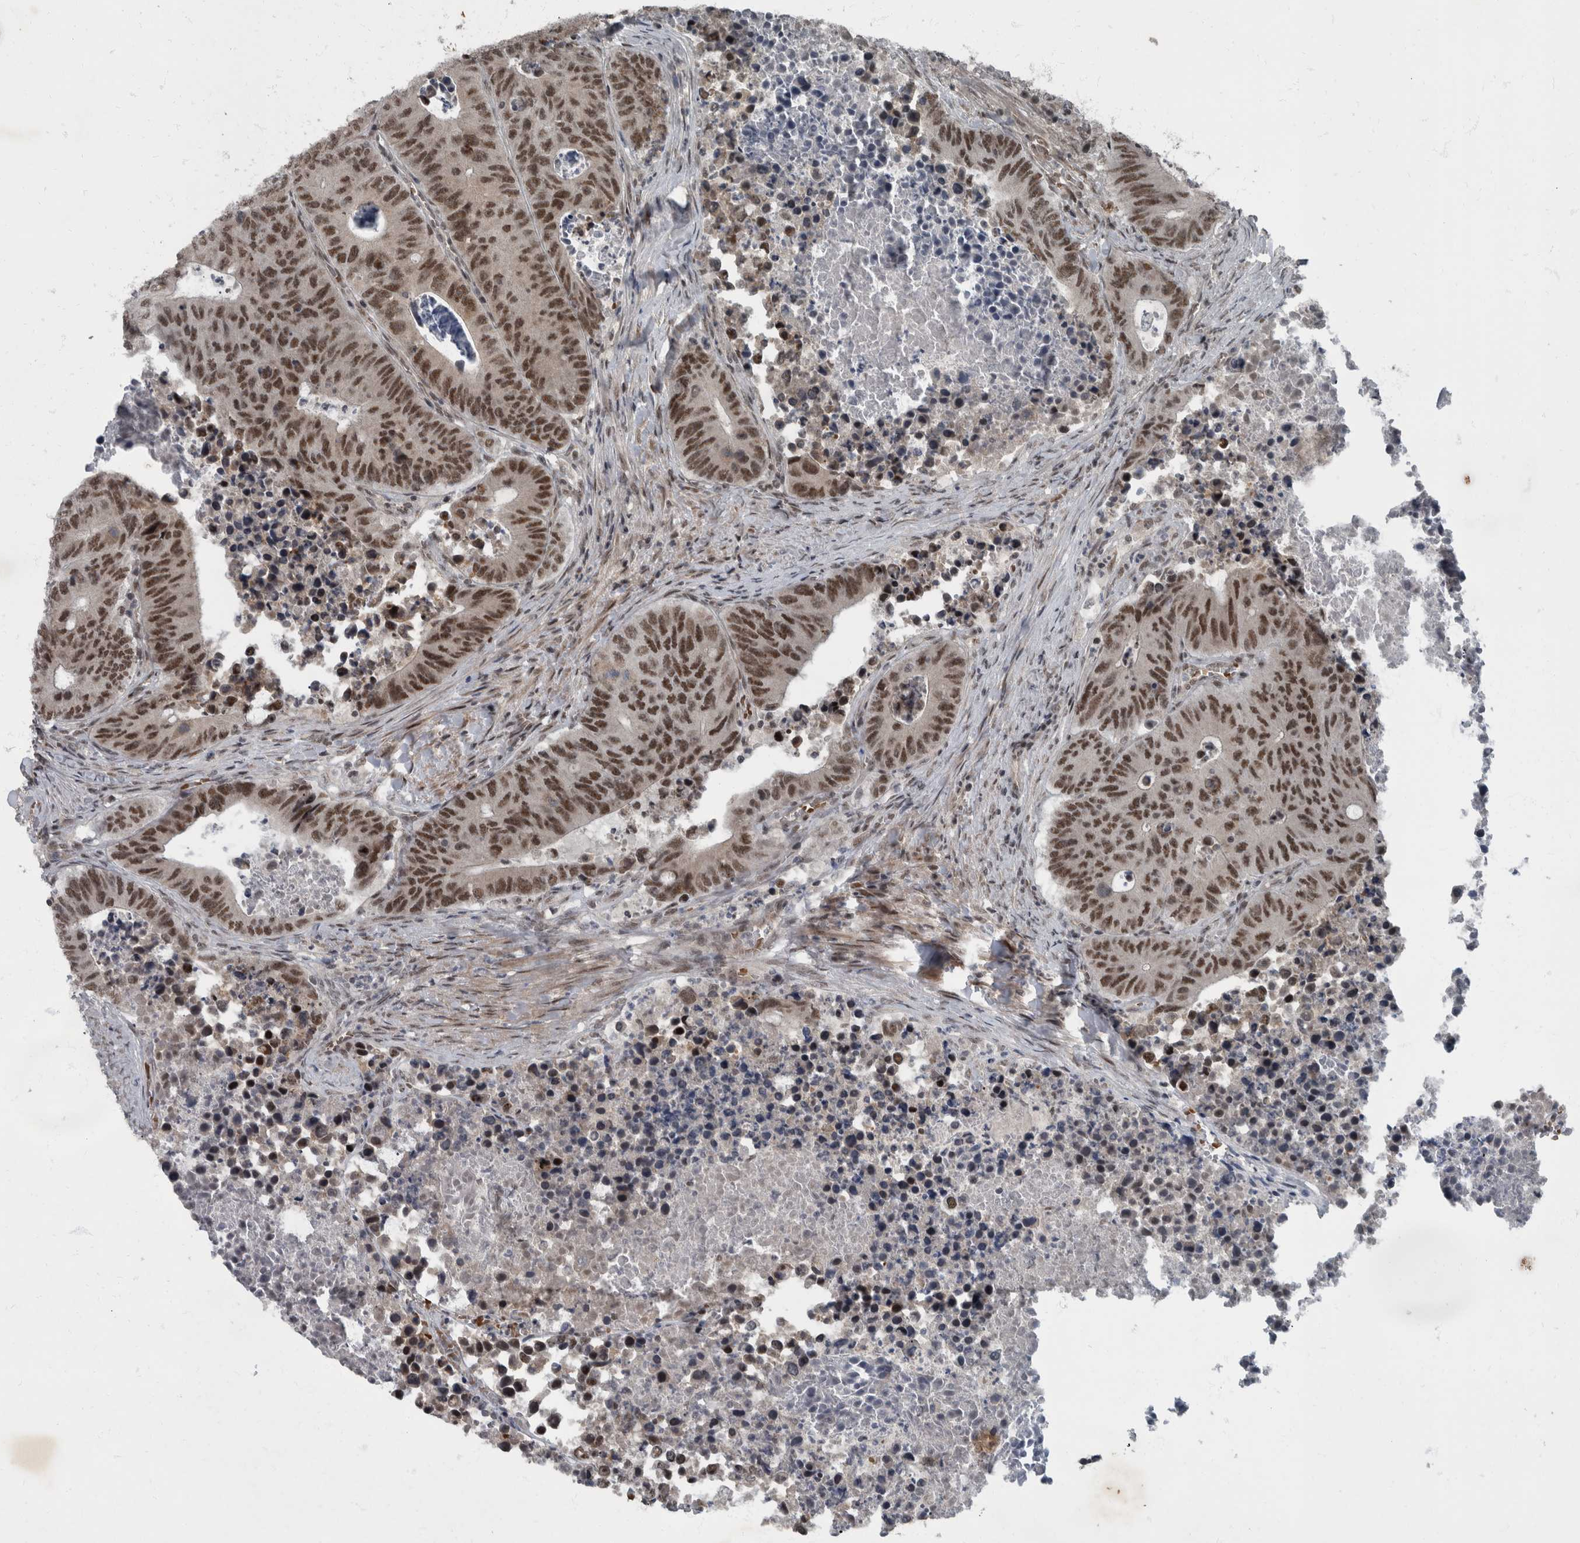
{"staining": {"intensity": "moderate", "quantity": ">75%", "location": "nuclear"}, "tissue": "colorectal cancer", "cell_type": "Tumor cells", "image_type": "cancer", "snomed": [{"axis": "morphology", "description": "Adenocarcinoma, NOS"}, {"axis": "topography", "description": "Colon"}], "caption": "This micrograph displays adenocarcinoma (colorectal) stained with immunohistochemistry (IHC) to label a protein in brown. The nuclear of tumor cells show moderate positivity for the protein. Nuclei are counter-stained blue.", "gene": "WDR33", "patient": {"sex": "male", "age": 87}}